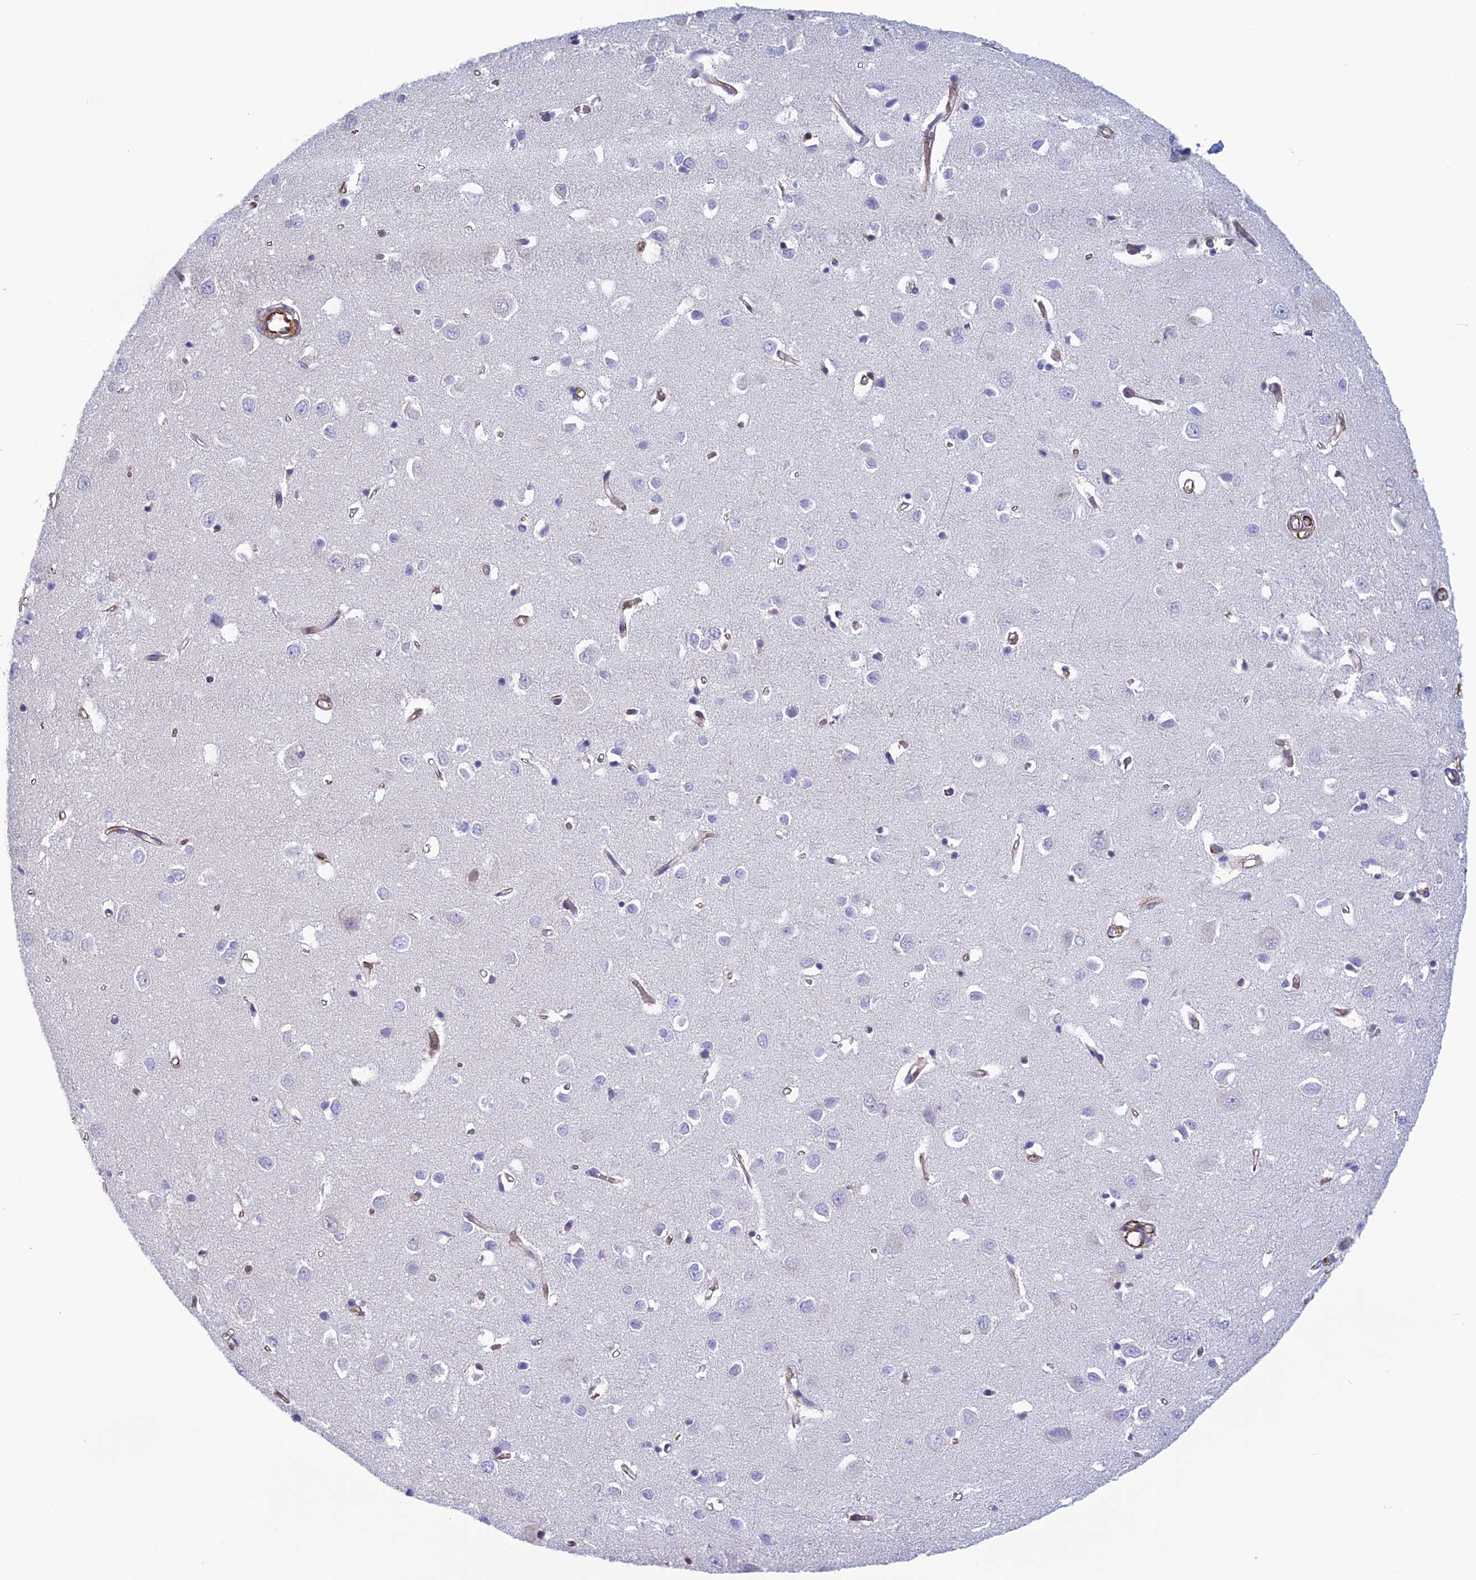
{"staining": {"intensity": "moderate", "quantity": ">75%", "location": "cytoplasmic/membranous"}, "tissue": "cerebral cortex", "cell_type": "Endothelial cells", "image_type": "normal", "snomed": [{"axis": "morphology", "description": "Normal tissue, NOS"}, {"axis": "topography", "description": "Cerebral cortex"}], "caption": "Immunohistochemistry (IHC) (DAB (3,3'-diaminobenzidine)) staining of normal cerebral cortex reveals moderate cytoplasmic/membranous protein positivity in about >75% of endothelial cells.", "gene": "FBXL20", "patient": {"sex": "female", "age": 64}}